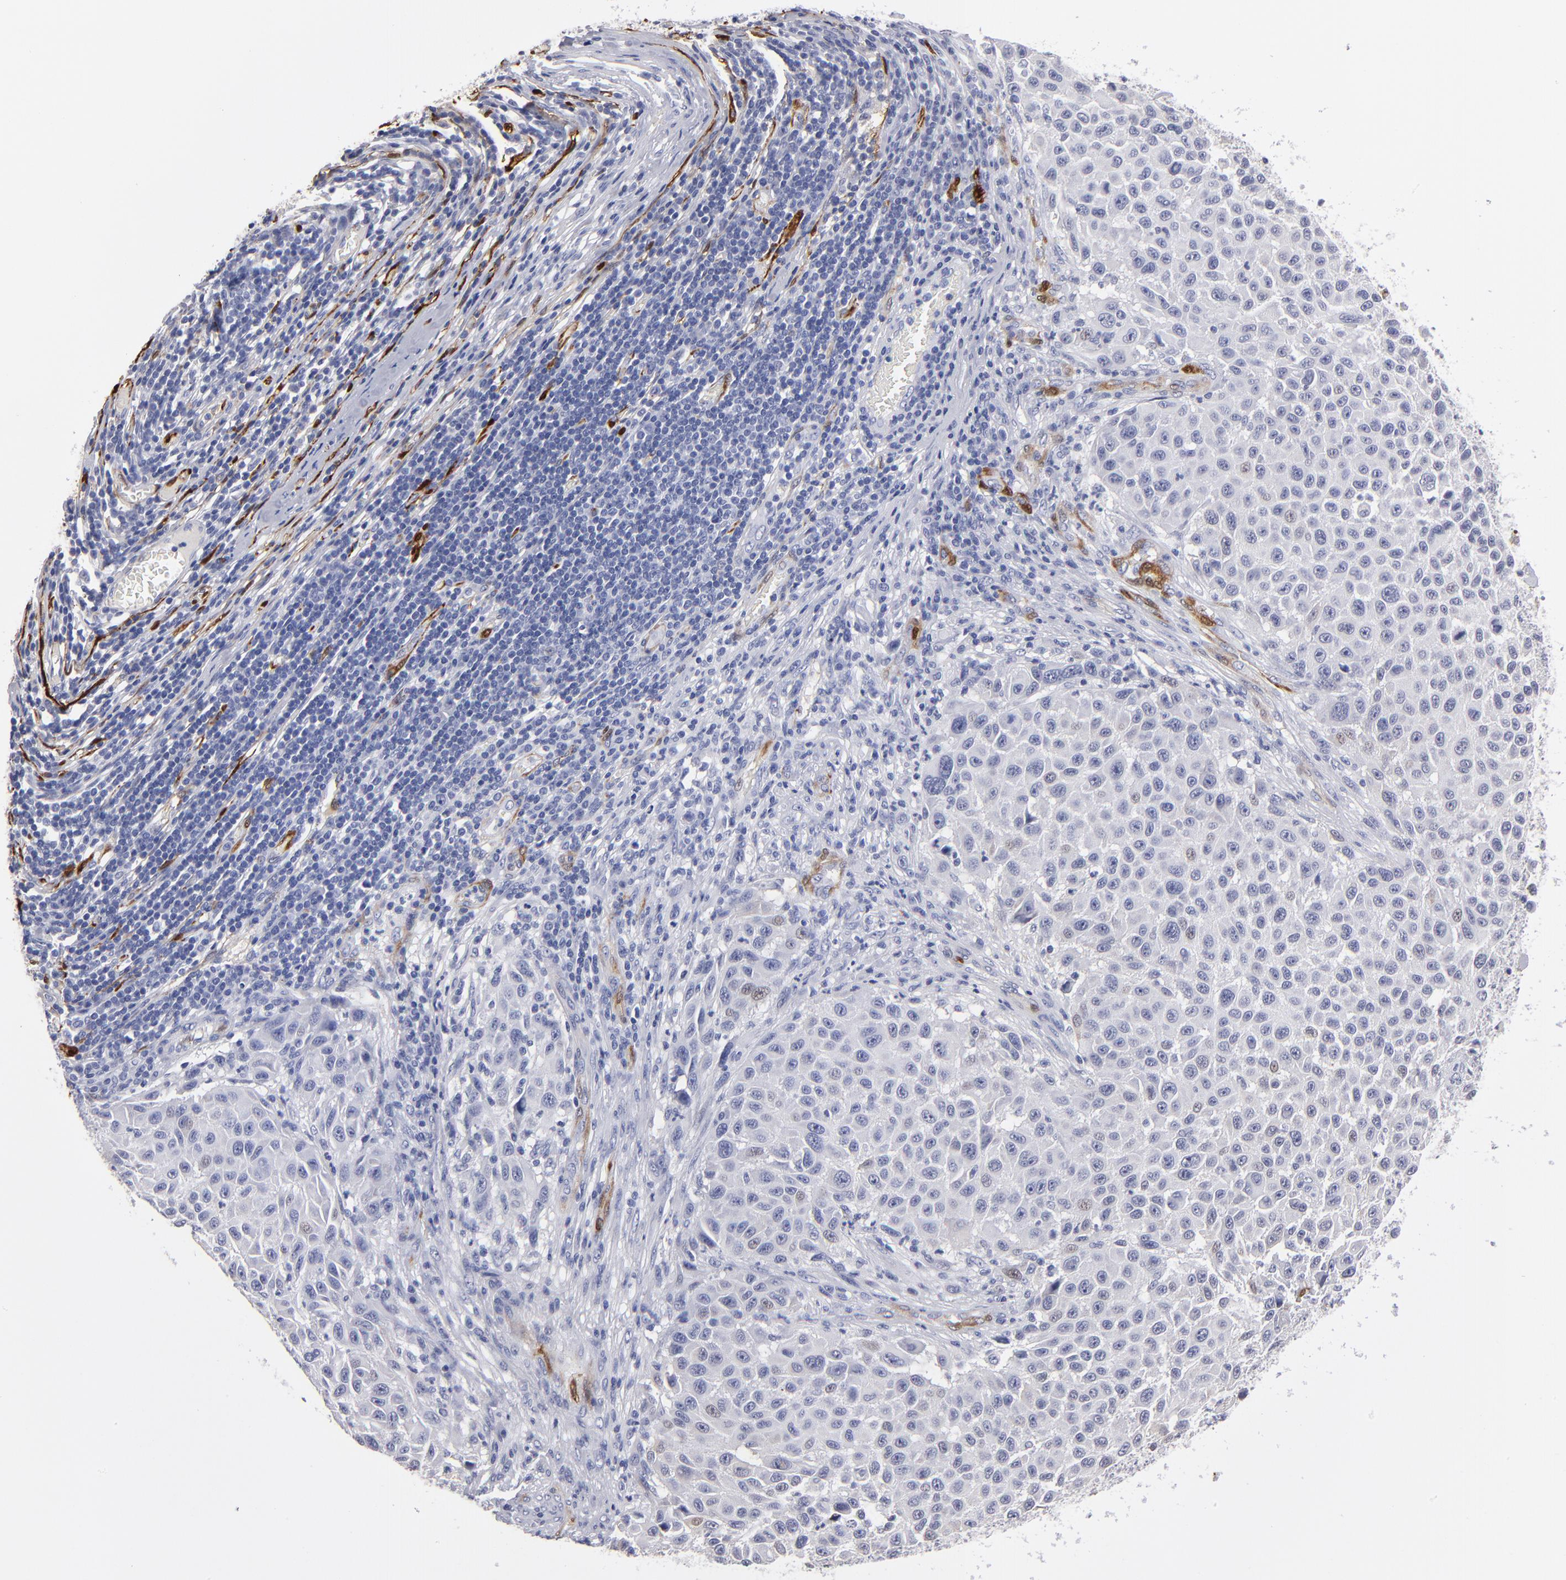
{"staining": {"intensity": "negative", "quantity": "none", "location": "none"}, "tissue": "melanoma", "cell_type": "Tumor cells", "image_type": "cancer", "snomed": [{"axis": "morphology", "description": "Malignant melanoma, Metastatic site"}, {"axis": "topography", "description": "Lymph node"}], "caption": "Immunohistochemistry (IHC) micrograph of neoplastic tissue: human melanoma stained with DAB (3,3'-diaminobenzidine) reveals no significant protein expression in tumor cells. (Immunohistochemistry (IHC), brightfield microscopy, high magnification).", "gene": "FABP4", "patient": {"sex": "male", "age": 61}}